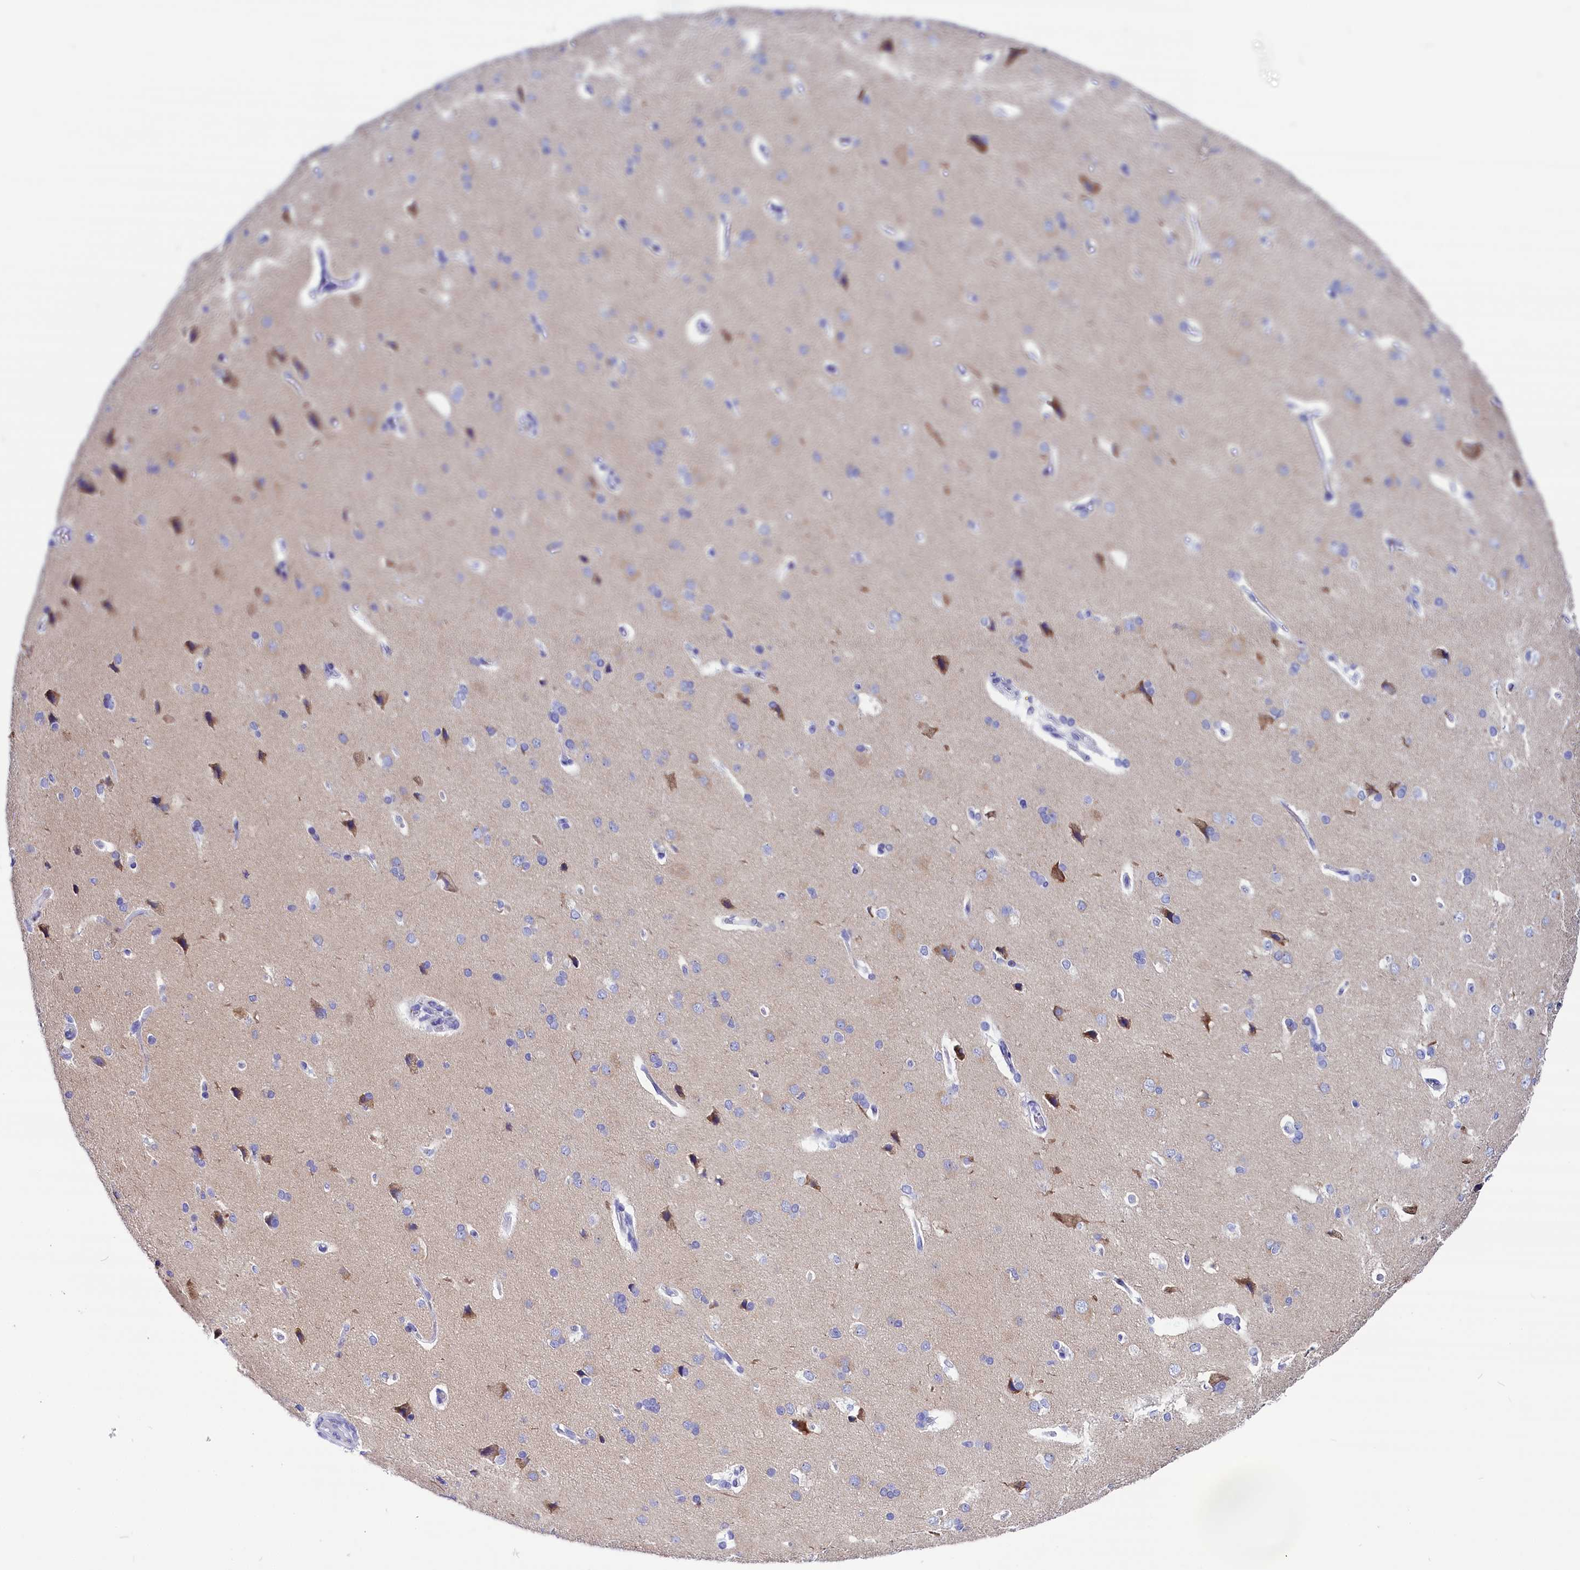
{"staining": {"intensity": "negative", "quantity": "none", "location": "none"}, "tissue": "cerebral cortex", "cell_type": "Endothelial cells", "image_type": "normal", "snomed": [{"axis": "morphology", "description": "Normal tissue, NOS"}, {"axis": "topography", "description": "Cerebral cortex"}], "caption": "A high-resolution image shows immunohistochemistry staining of benign cerebral cortex, which displays no significant positivity in endothelial cells.", "gene": "AP3B2", "patient": {"sex": "male", "age": 62}}